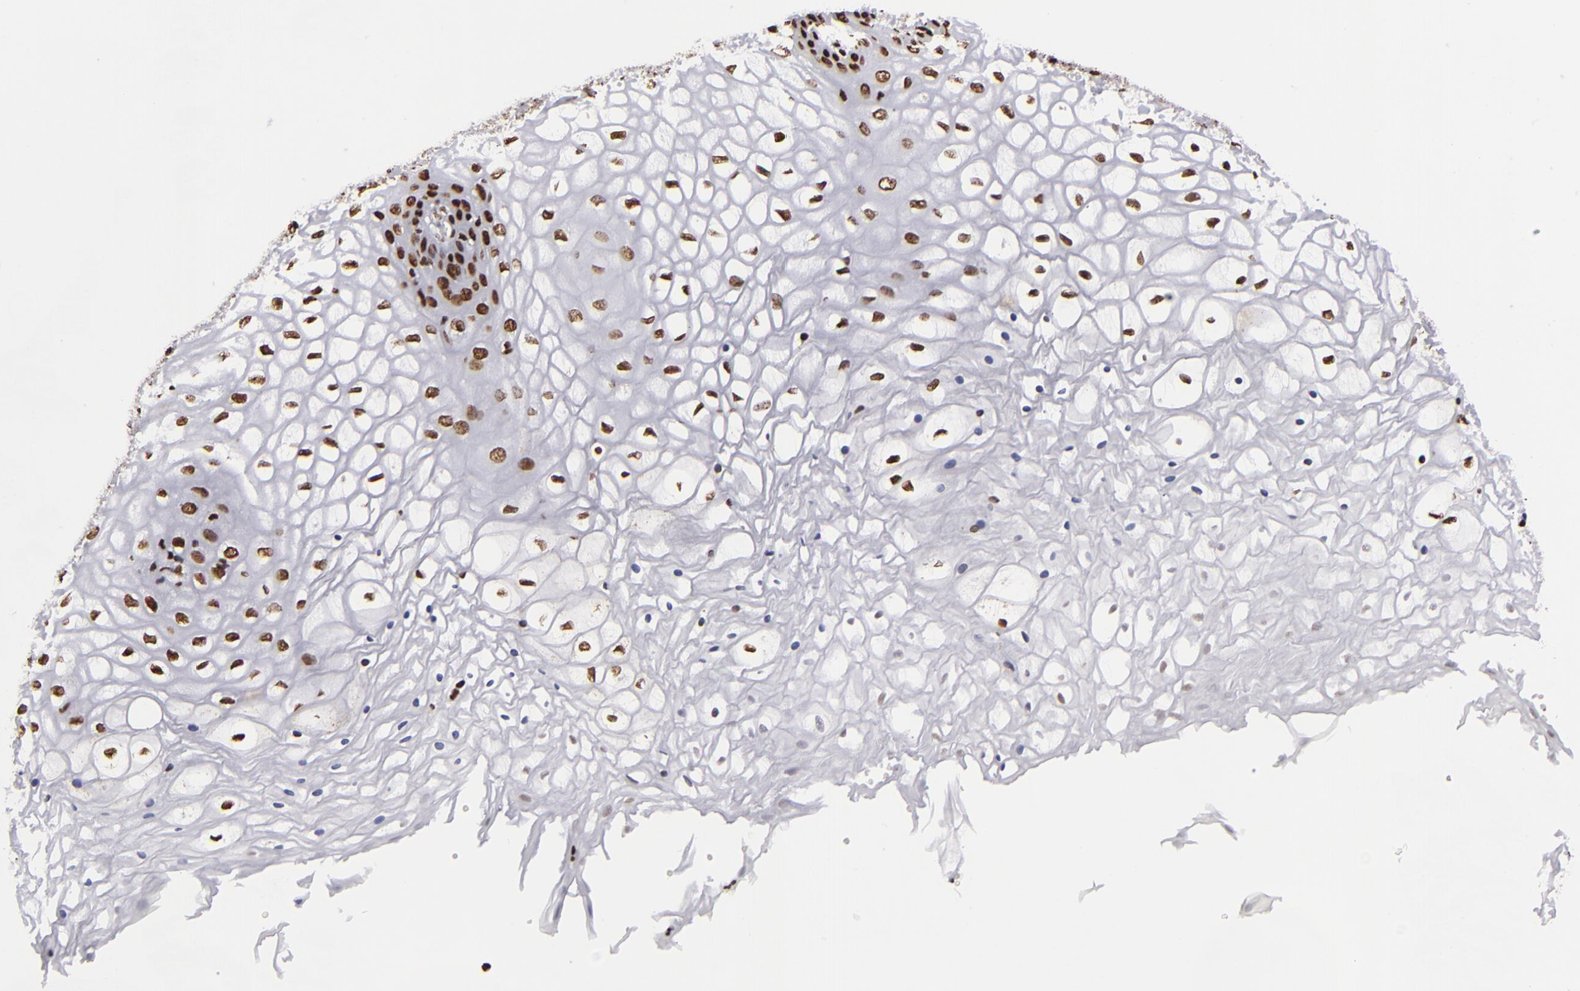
{"staining": {"intensity": "strong", "quantity": ">75%", "location": "nuclear"}, "tissue": "vagina", "cell_type": "Squamous epithelial cells", "image_type": "normal", "snomed": [{"axis": "morphology", "description": "Normal tissue, NOS"}, {"axis": "topography", "description": "Vagina"}], "caption": "Approximately >75% of squamous epithelial cells in unremarkable human vagina reveal strong nuclear protein expression as visualized by brown immunohistochemical staining.", "gene": "SAFB", "patient": {"sex": "female", "age": 34}}